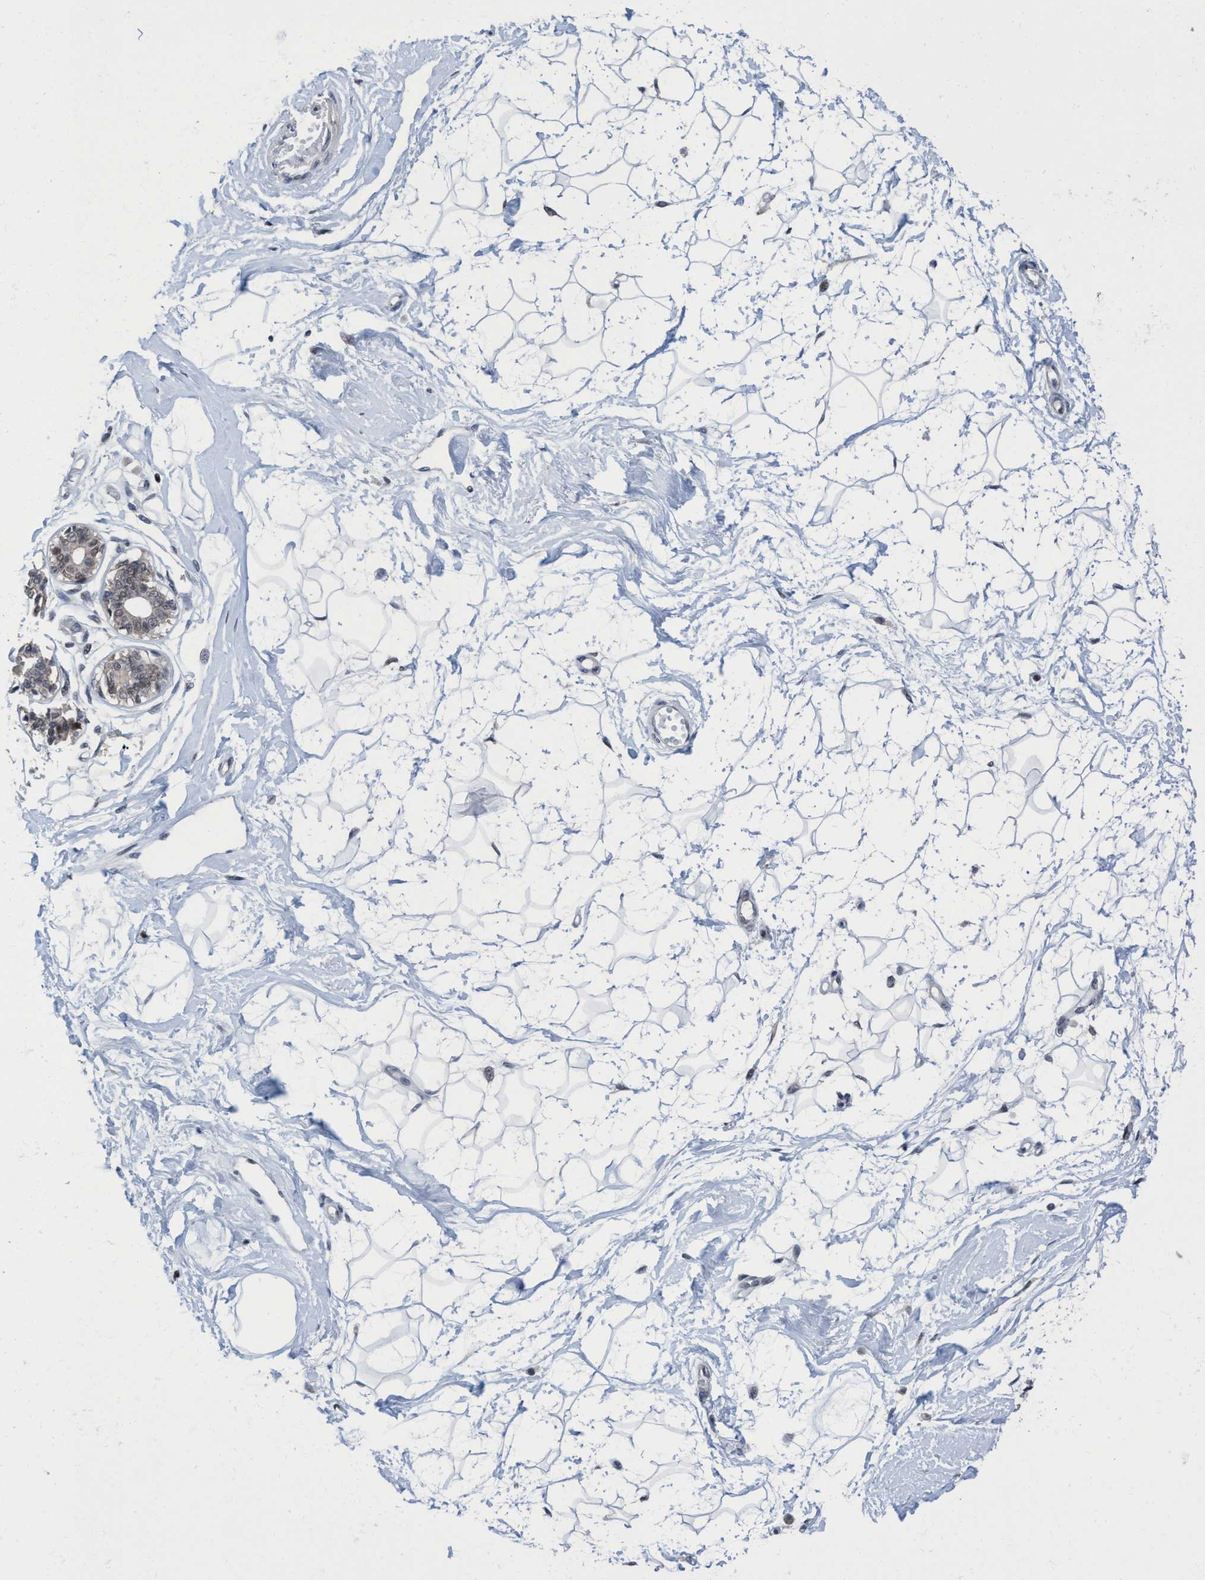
{"staining": {"intensity": "negative", "quantity": "none", "location": "none"}, "tissue": "breast", "cell_type": "Adipocytes", "image_type": "normal", "snomed": [{"axis": "morphology", "description": "Normal tissue, NOS"}, {"axis": "topography", "description": "Breast"}], "caption": "There is no significant positivity in adipocytes of breast. (DAB (3,3'-diaminobenzidine) immunohistochemistry (IHC) visualized using brightfield microscopy, high magnification).", "gene": "C9orf78", "patient": {"sex": "female", "age": 45}}